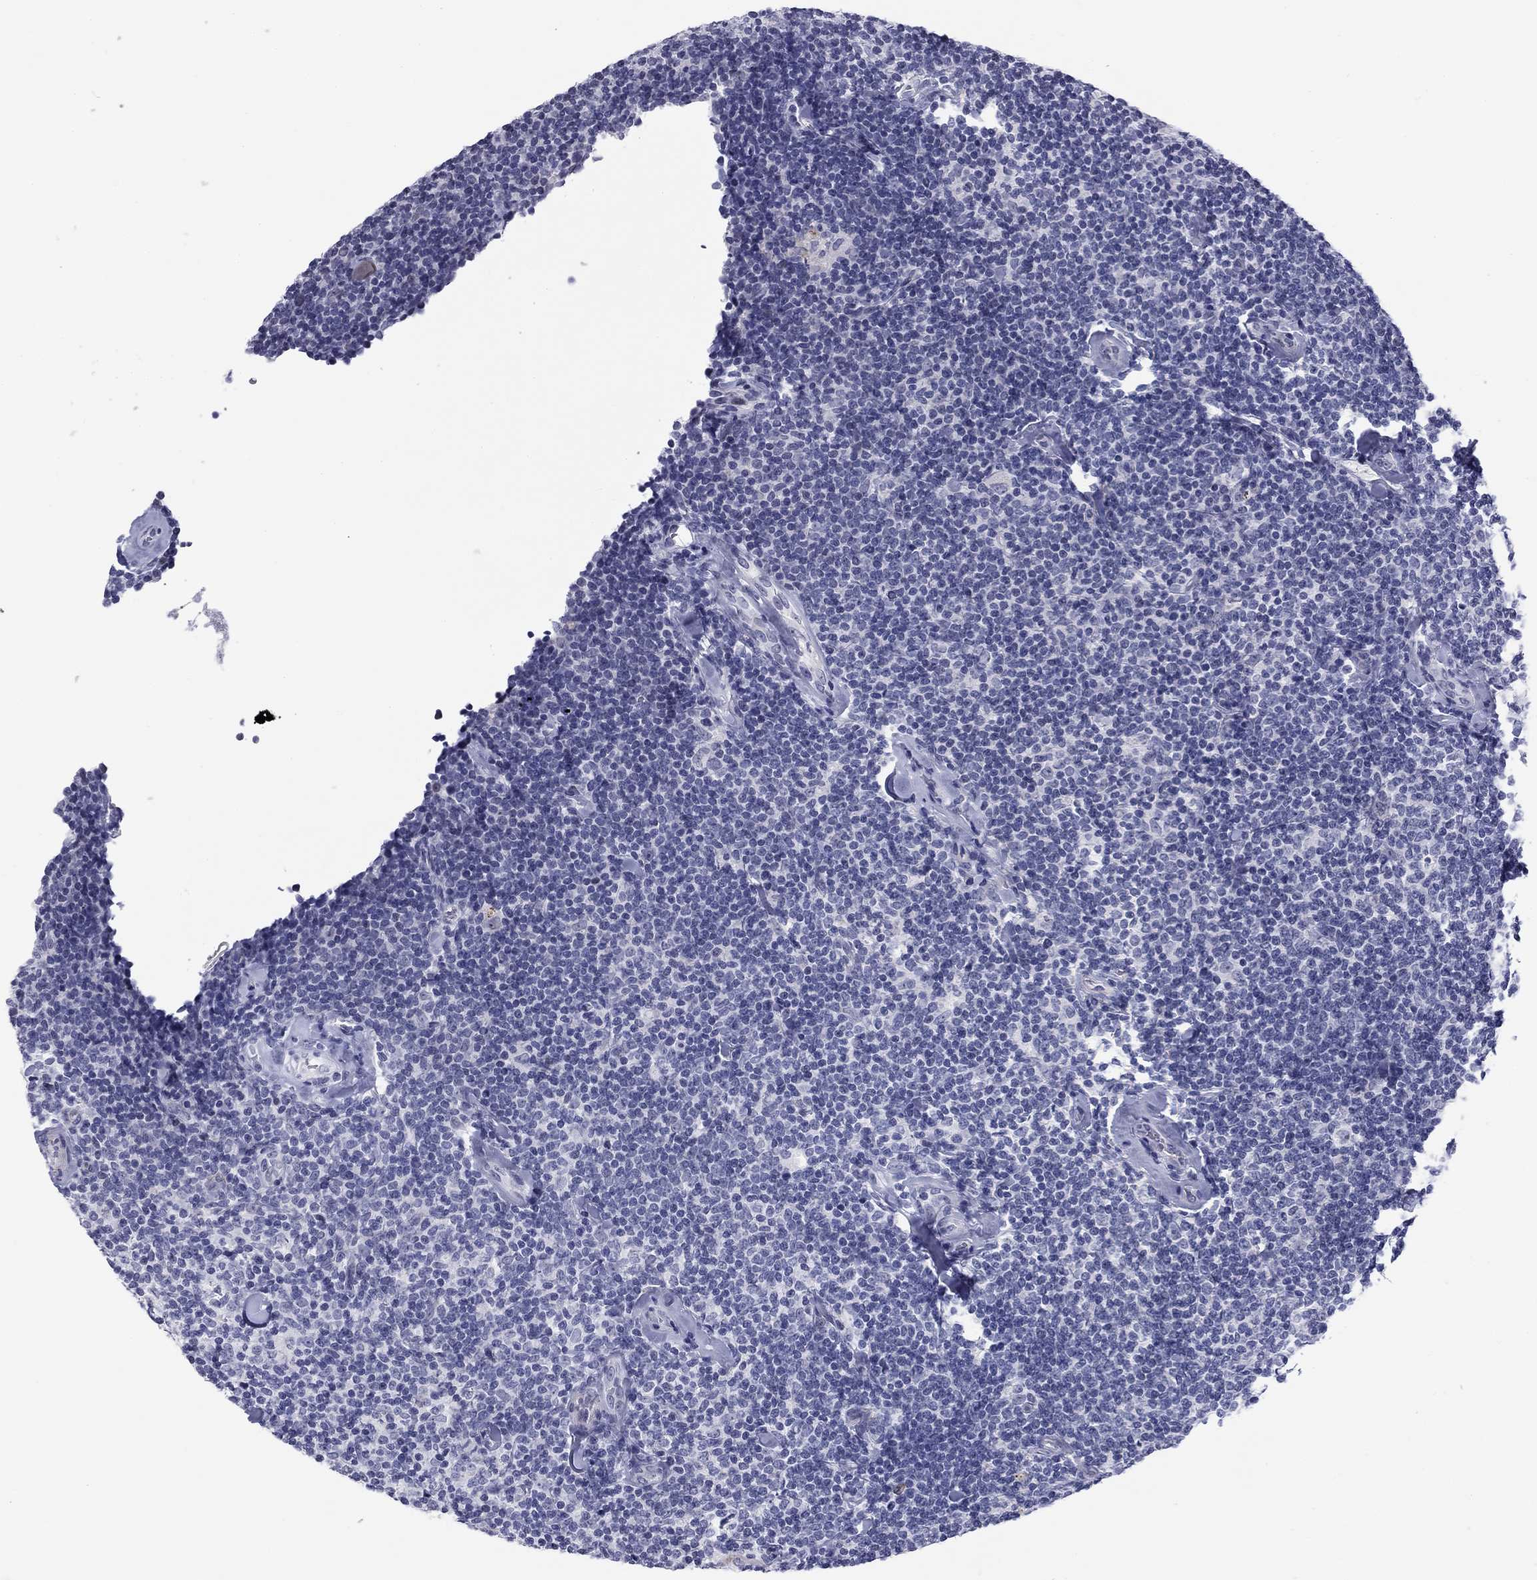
{"staining": {"intensity": "negative", "quantity": "none", "location": "none"}, "tissue": "lymphoma", "cell_type": "Tumor cells", "image_type": "cancer", "snomed": [{"axis": "morphology", "description": "Malignant lymphoma, non-Hodgkin's type, Low grade"}, {"axis": "topography", "description": "Lymph node"}], "caption": "This is an immunohistochemistry (IHC) image of lymphoma. There is no staining in tumor cells.", "gene": "PRPH", "patient": {"sex": "female", "age": 56}}